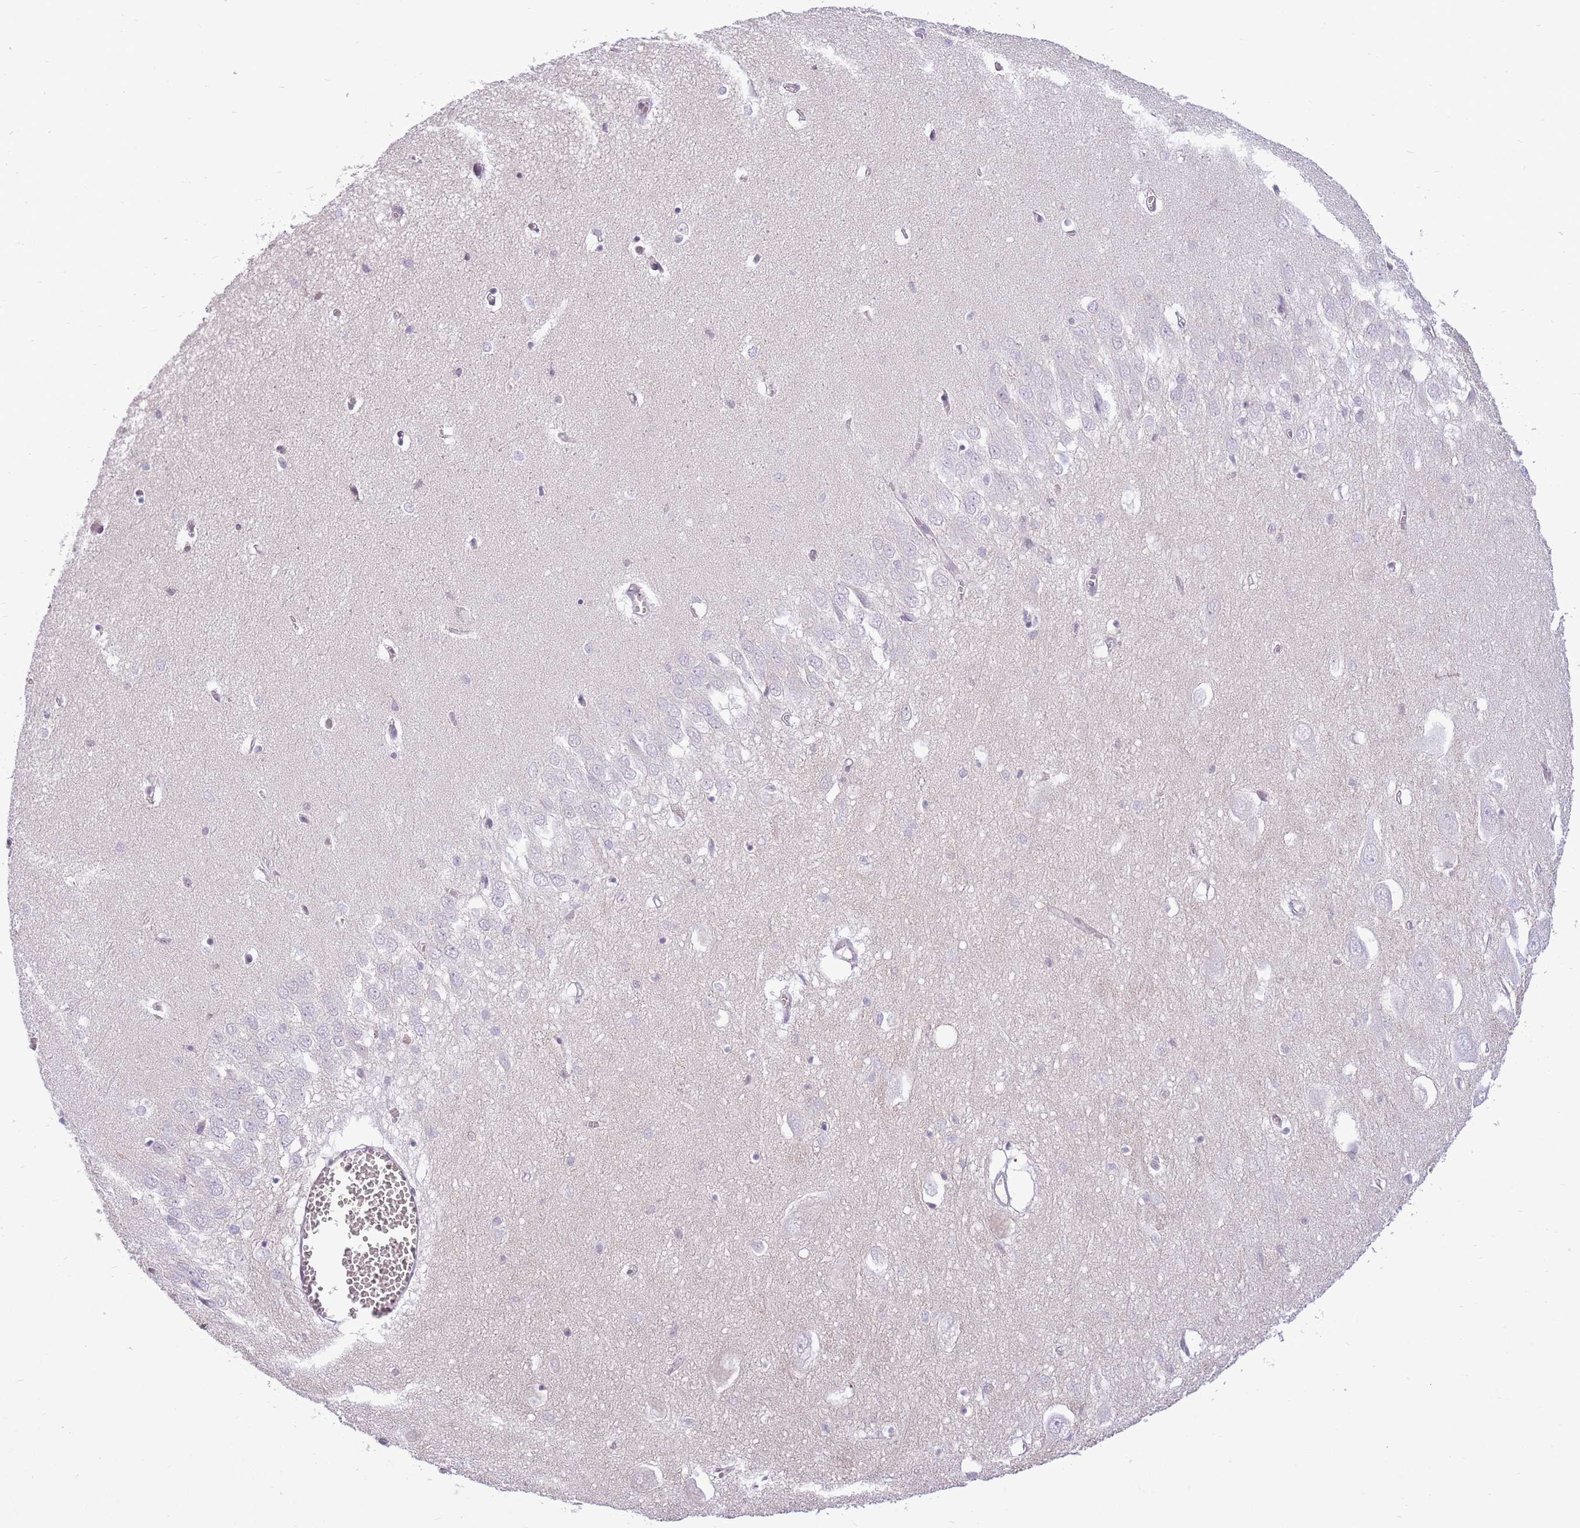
{"staining": {"intensity": "negative", "quantity": "none", "location": "none"}, "tissue": "hippocampus", "cell_type": "Glial cells", "image_type": "normal", "snomed": [{"axis": "morphology", "description": "Normal tissue, NOS"}, {"axis": "topography", "description": "Hippocampus"}], "caption": "DAB (3,3'-diaminobenzidine) immunohistochemical staining of benign hippocampus exhibits no significant expression in glial cells. The staining was performed using DAB to visualize the protein expression in brown, while the nuclei were stained in blue with hematoxylin (Magnification: 20x).", "gene": "NSFL1C", "patient": {"sex": "female", "age": 64}}